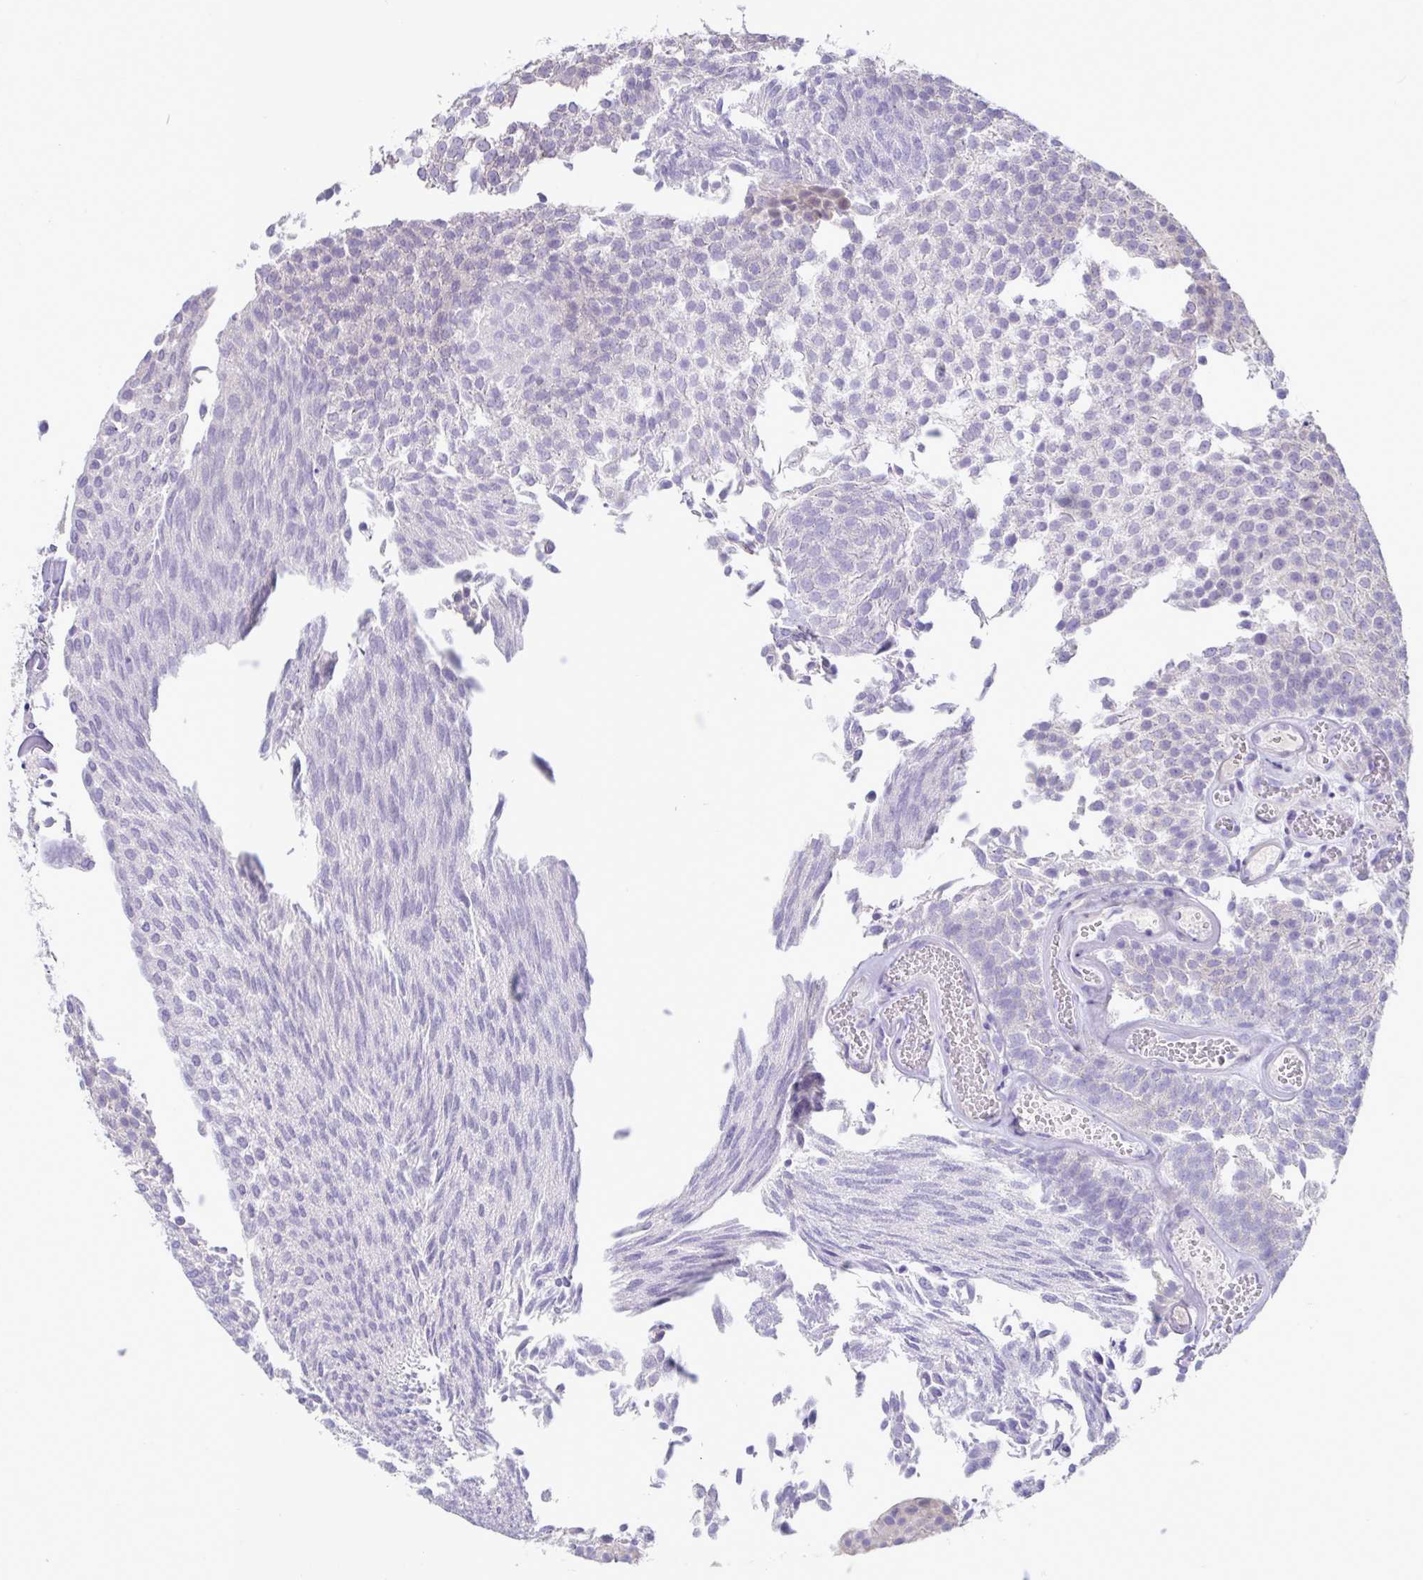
{"staining": {"intensity": "negative", "quantity": "none", "location": "none"}, "tissue": "urothelial cancer", "cell_type": "Tumor cells", "image_type": "cancer", "snomed": [{"axis": "morphology", "description": "Urothelial carcinoma, Low grade"}, {"axis": "topography", "description": "Urinary bladder"}], "caption": "Immunohistochemistry (IHC) photomicrograph of human urothelial carcinoma (low-grade) stained for a protein (brown), which displays no expression in tumor cells.", "gene": "DTX3", "patient": {"sex": "male", "age": 82}}